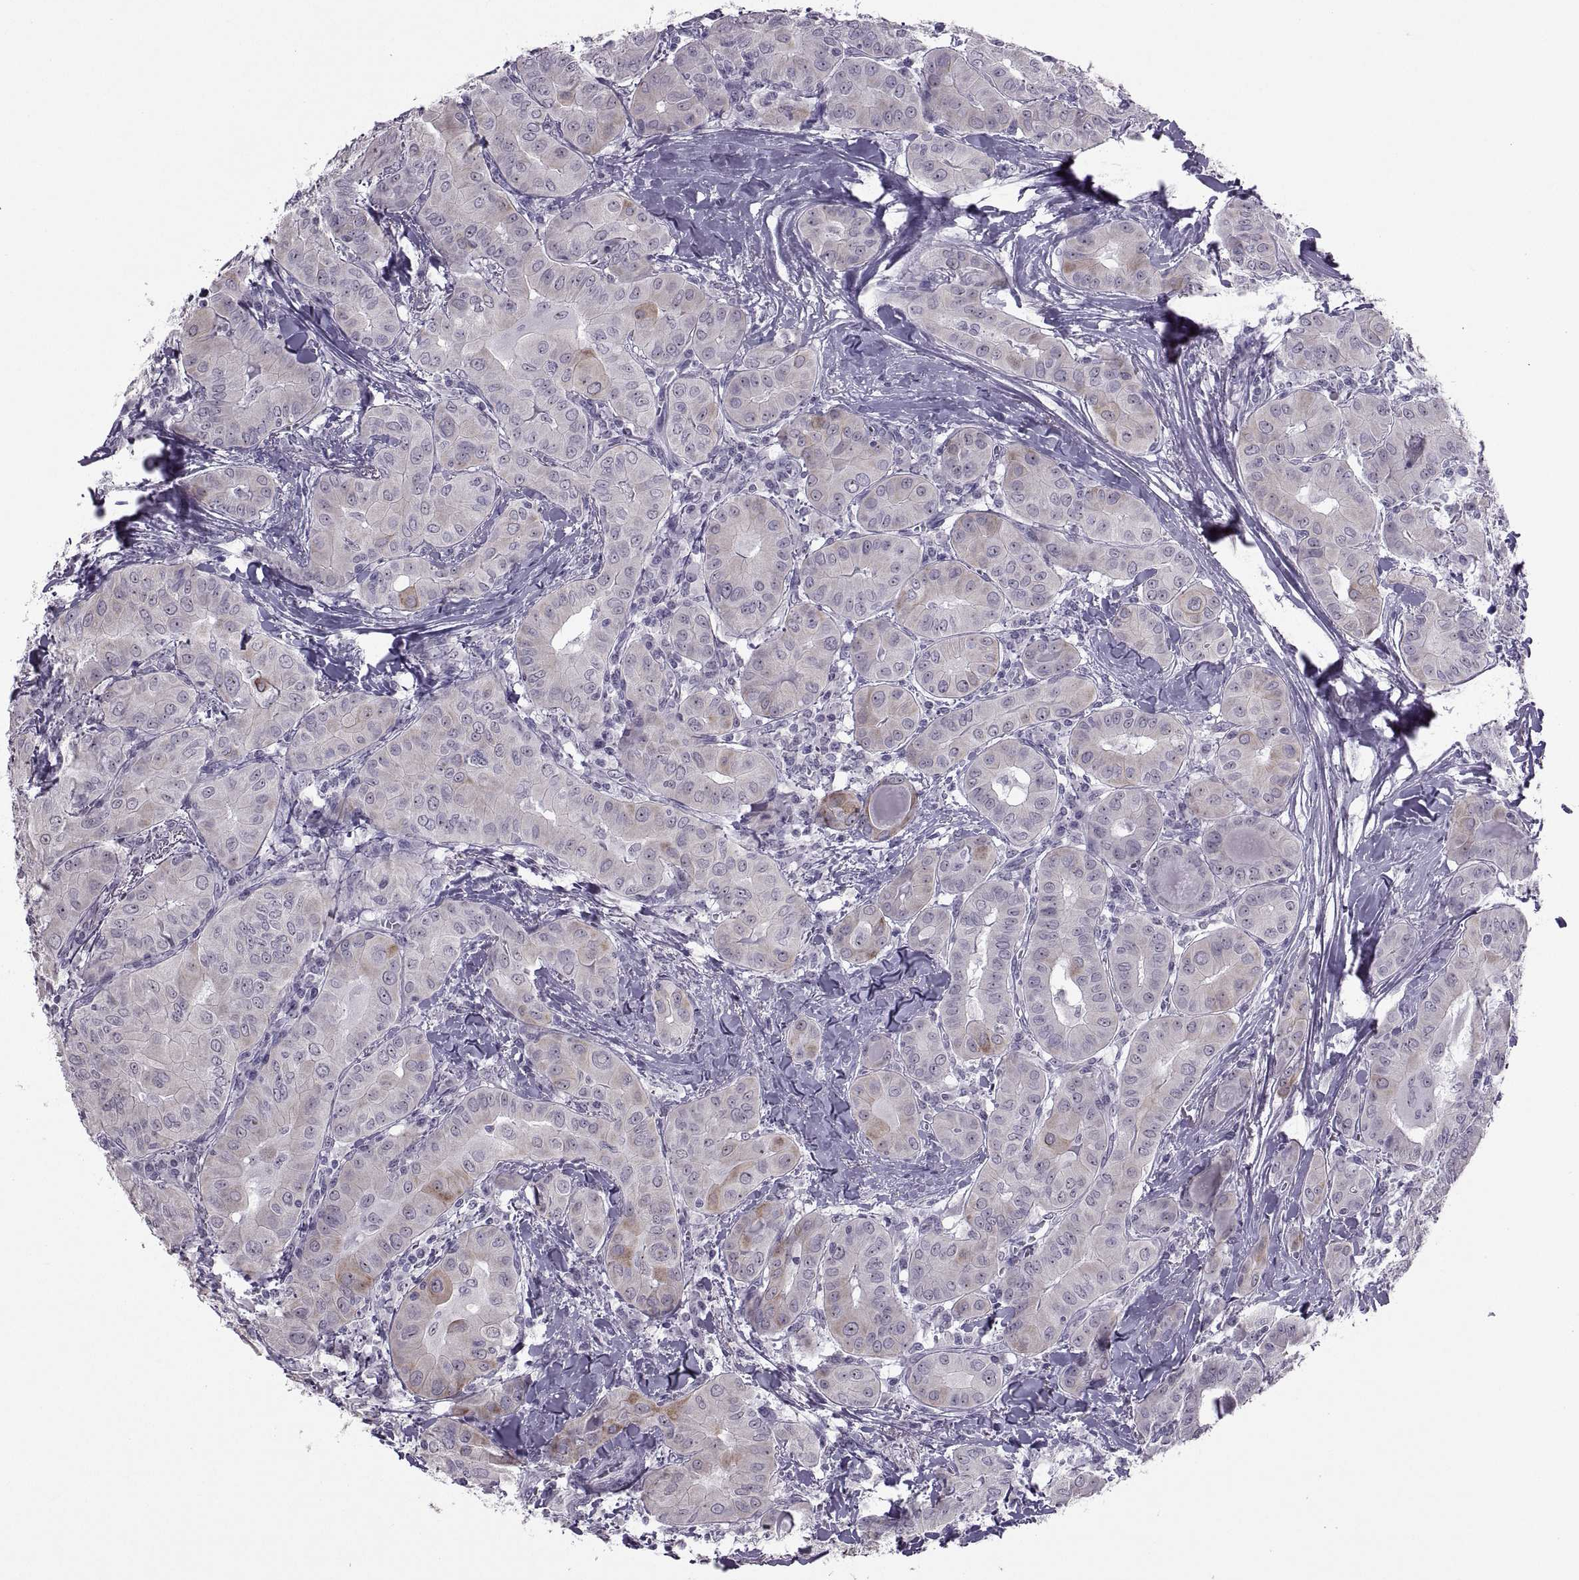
{"staining": {"intensity": "moderate", "quantity": "<25%", "location": "cytoplasmic/membranous"}, "tissue": "thyroid cancer", "cell_type": "Tumor cells", "image_type": "cancer", "snomed": [{"axis": "morphology", "description": "Papillary adenocarcinoma, NOS"}, {"axis": "topography", "description": "Thyroid gland"}], "caption": "This is an image of immunohistochemistry (IHC) staining of thyroid cancer (papillary adenocarcinoma), which shows moderate staining in the cytoplasmic/membranous of tumor cells.", "gene": "ASIC2", "patient": {"sex": "female", "age": 37}}